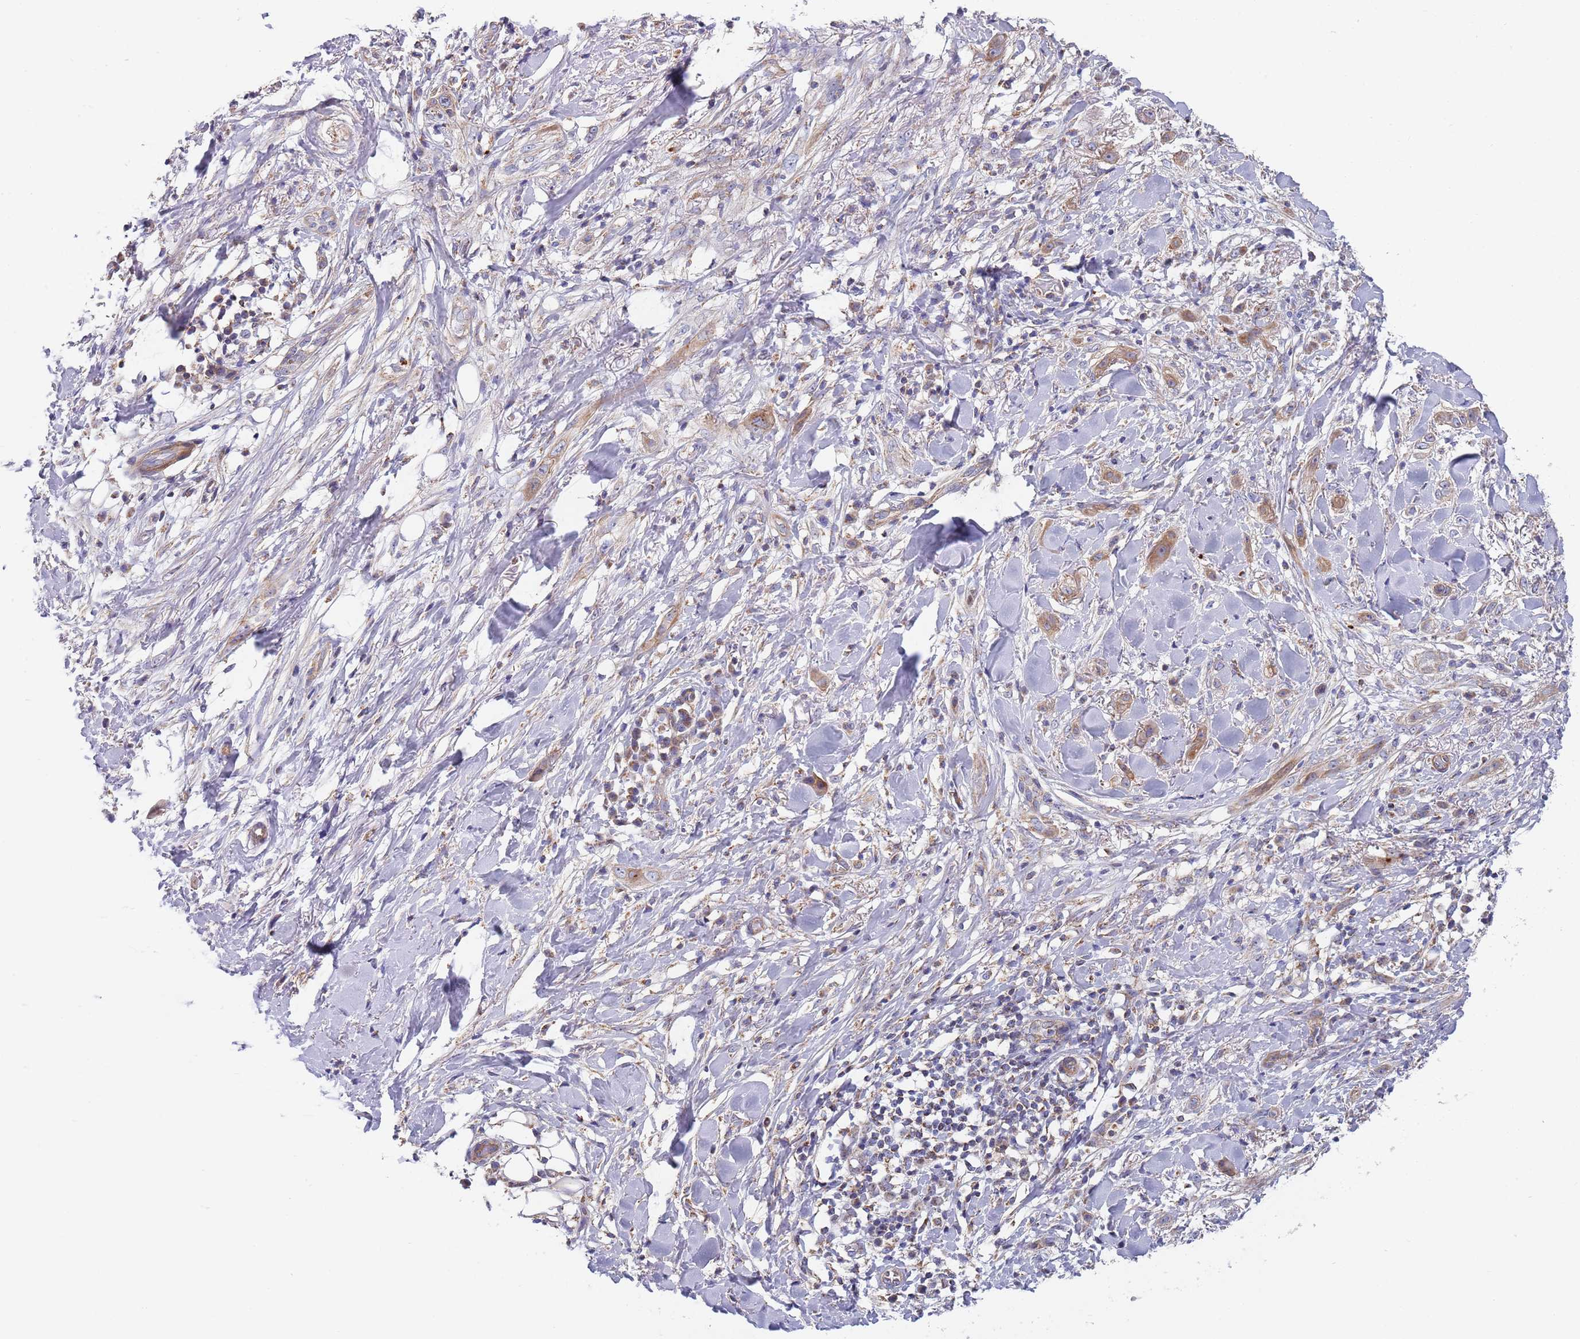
{"staining": {"intensity": "moderate", "quantity": "25%-75%", "location": "cytoplasmic/membranous"}, "tissue": "skin cancer", "cell_type": "Tumor cells", "image_type": "cancer", "snomed": [{"axis": "morphology", "description": "Basal cell carcinoma"}, {"axis": "topography", "description": "Skin"}], "caption": "Protein expression analysis of human basal cell carcinoma (skin) reveals moderate cytoplasmic/membranous positivity in approximately 25%-75% of tumor cells. (IHC, brightfield microscopy, high magnification).", "gene": "PWWP3A", "patient": {"sex": "male", "age": 72}}